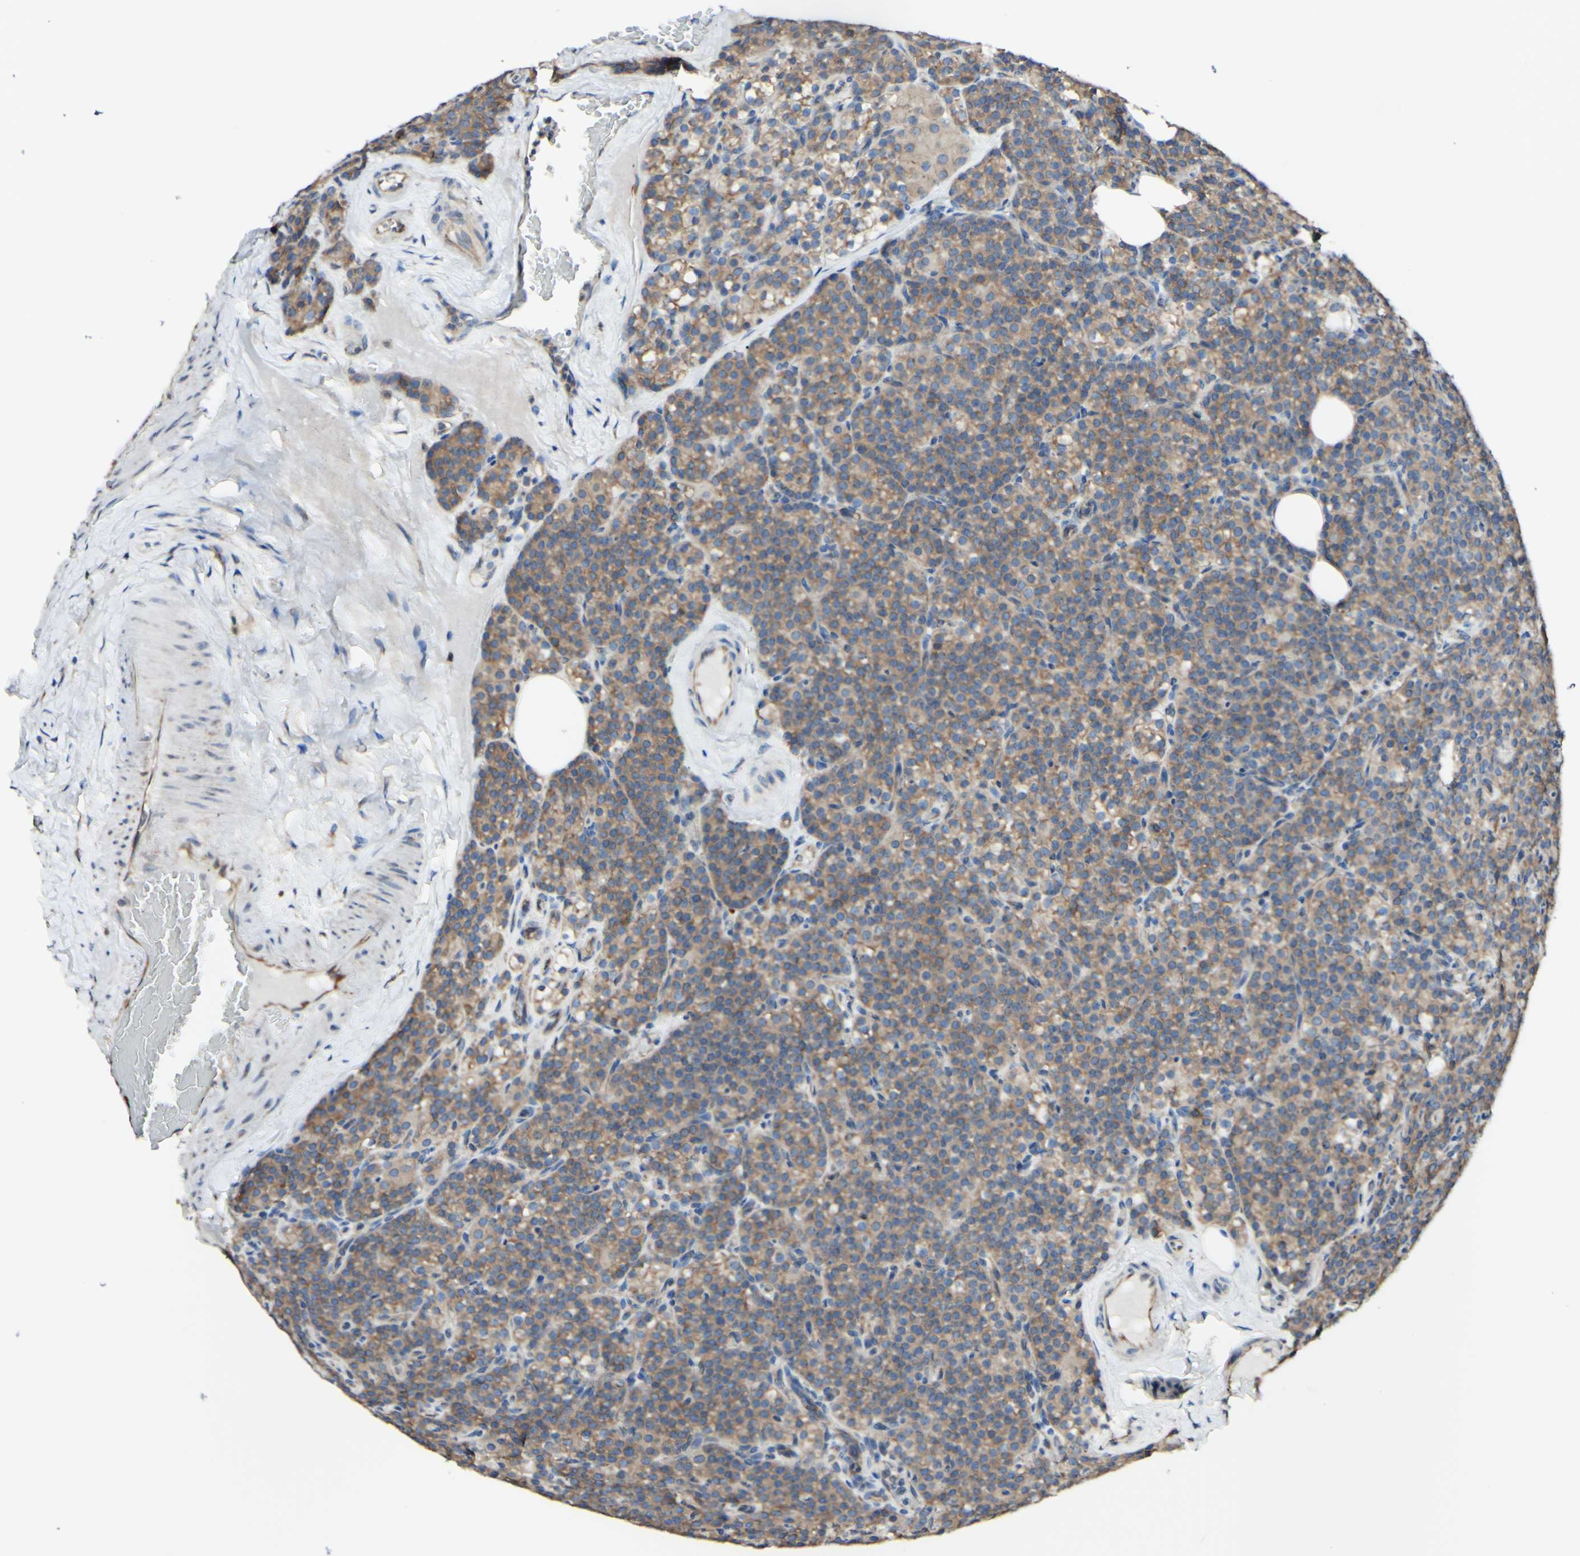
{"staining": {"intensity": "moderate", "quantity": ">75%", "location": "cytoplasmic/membranous"}, "tissue": "parathyroid gland", "cell_type": "Glandular cells", "image_type": "normal", "snomed": [{"axis": "morphology", "description": "Normal tissue, NOS"}, {"axis": "topography", "description": "Parathyroid gland"}], "caption": "Protein expression analysis of benign parathyroid gland displays moderate cytoplasmic/membranous positivity in approximately >75% of glandular cells. The staining was performed using DAB to visualize the protein expression in brown, while the nuclei were stained in blue with hematoxylin (Magnification: 20x).", "gene": "DNAJB11", "patient": {"sex": "female", "age": 57}}